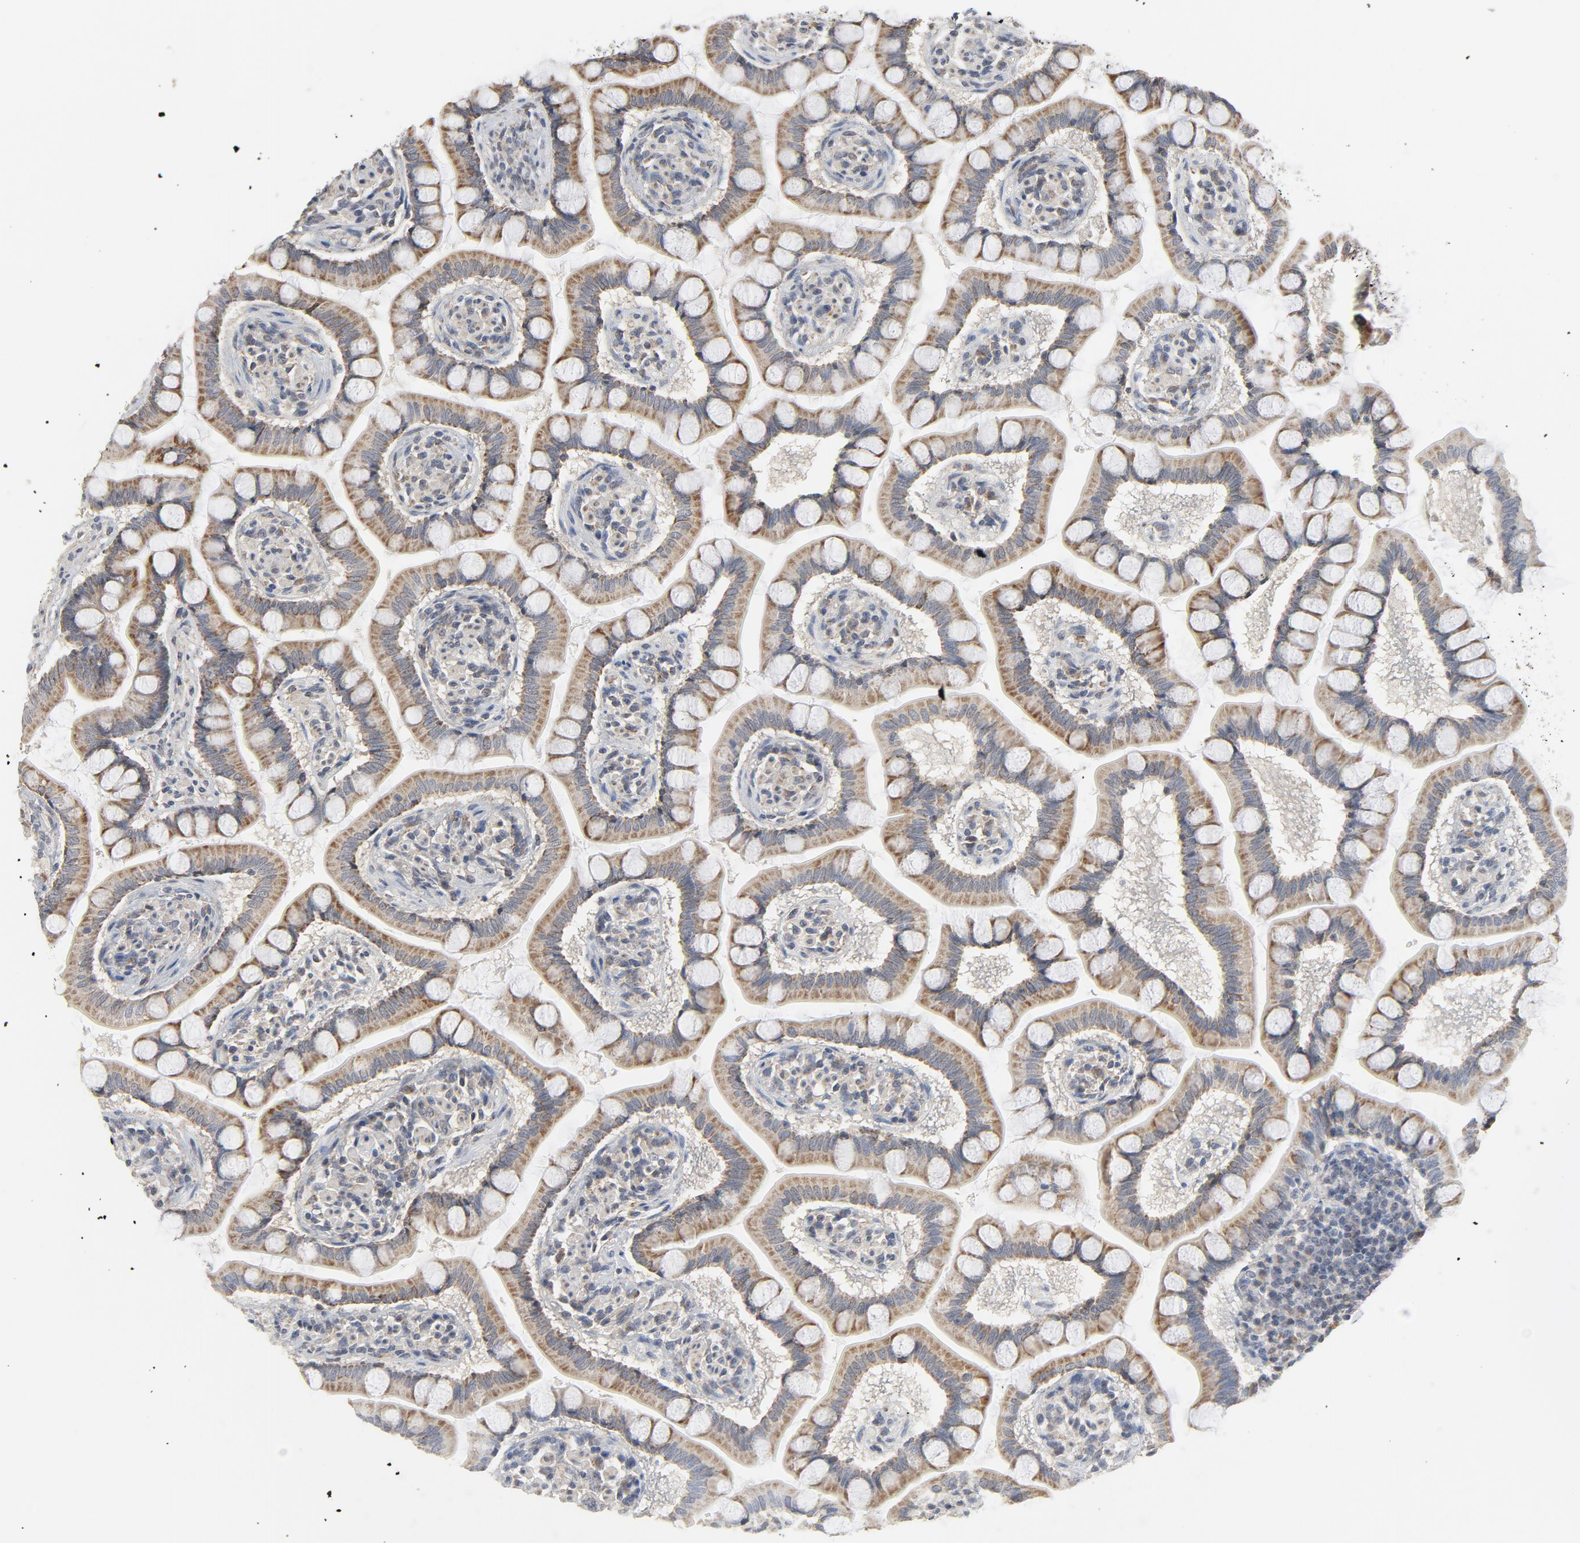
{"staining": {"intensity": "moderate", "quantity": ">75%", "location": "cytoplasmic/membranous"}, "tissue": "small intestine", "cell_type": "Glandular cells", "image_type": "normal", "snomed": [{"axis": "morphology", "description": "Normal tissue, NOS"}, {"axis": "topography", "description": "Small intestine"}], "caption": "IHC image of unremarkable small intestine stained for a protein (brown), which shows medium levels of moderate cytoplasmic/membranous expression in approximately >75% of glandular cells.", "gene": "C14orf119", "patient": {"sex": "male", "age": 41}}